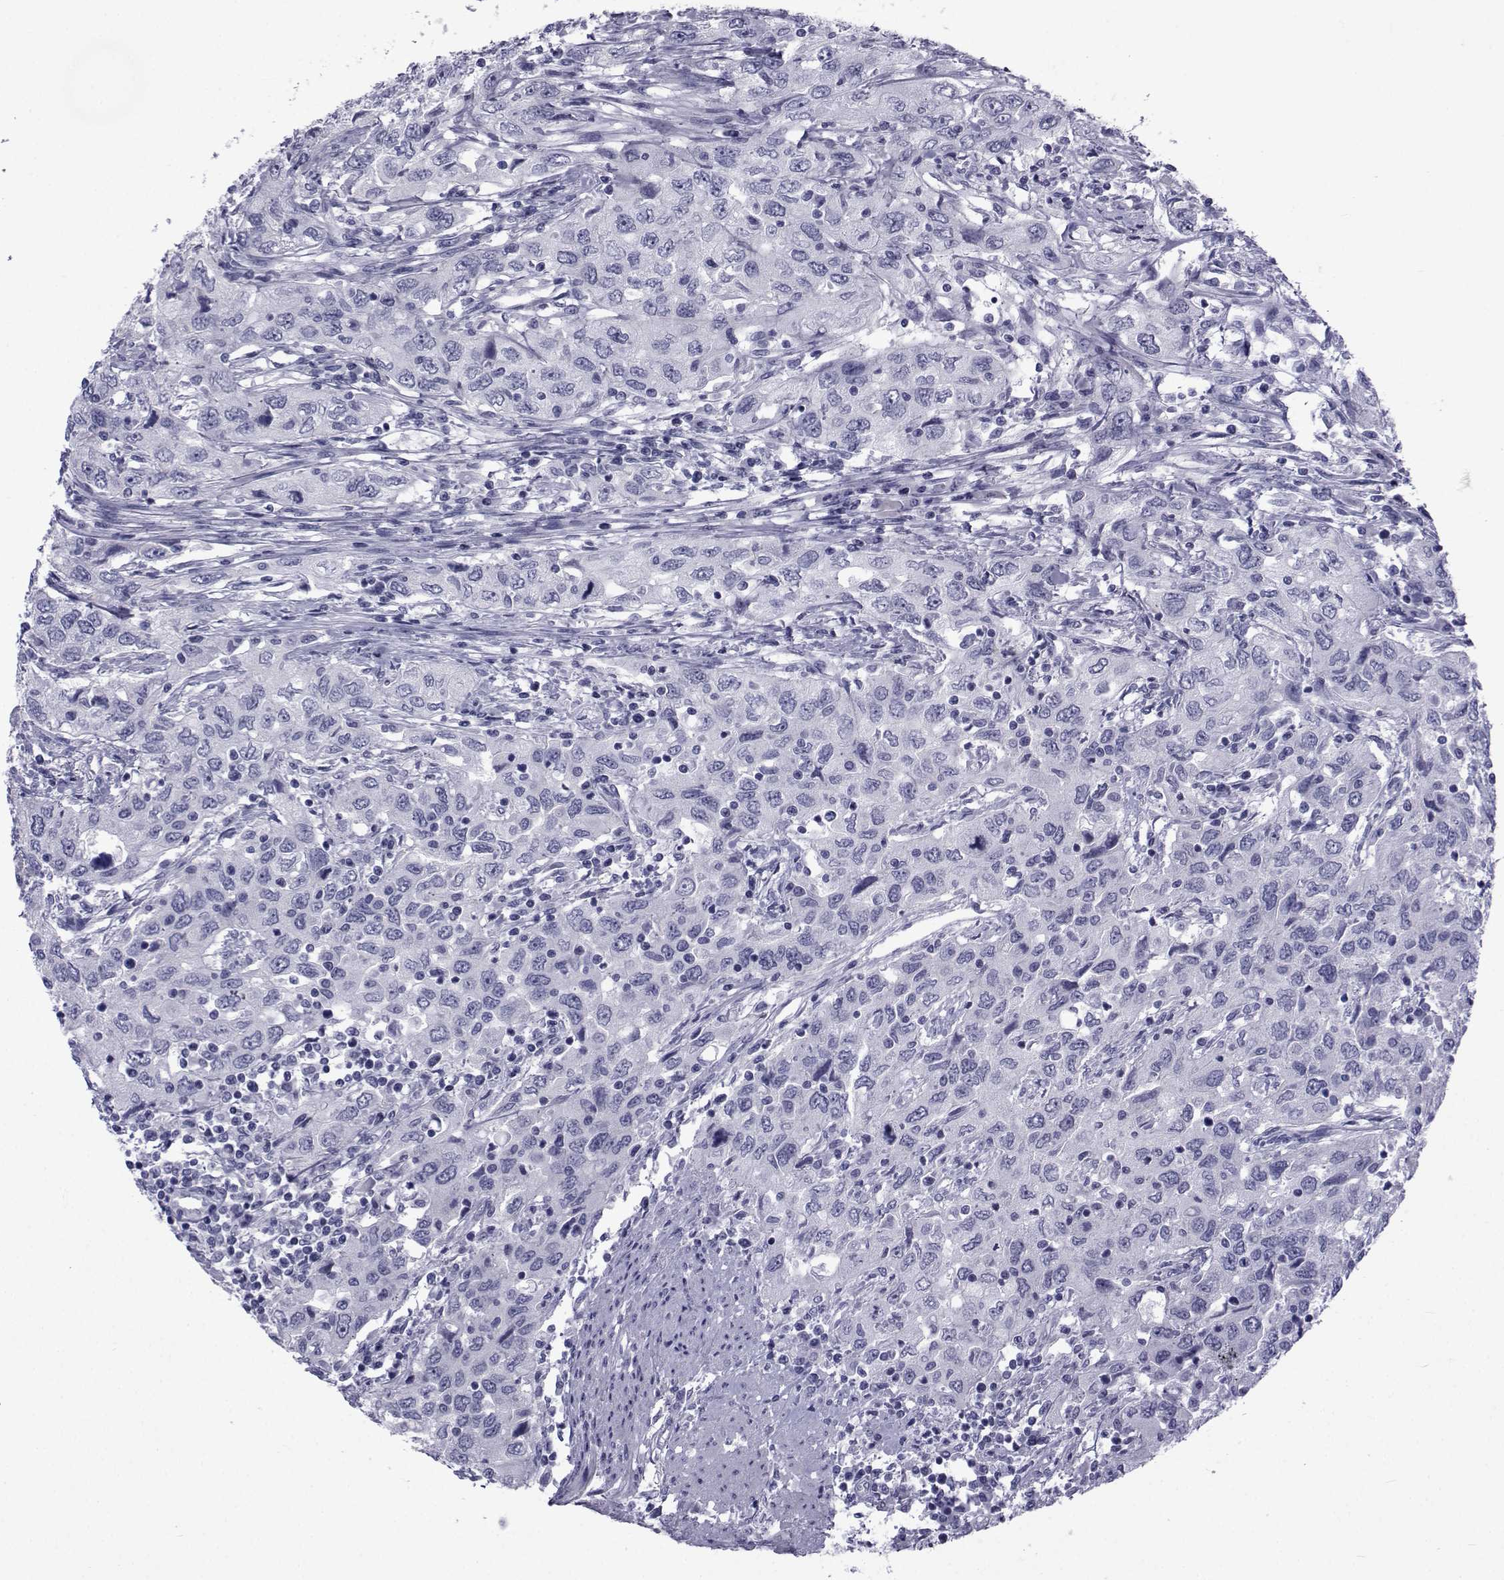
{"staining": {"intensity": "negative", "quantity": "none", "location": "none"}, "tissue": "urothelial cancer", "cell_type": "Tumor cells", "image_type": "cancer", "snomed": [{"axis": "morphology", "description": "Urothelial carcinoma, High grade"}, {"axis": "topography", "description": "Urinary bladder"}], "caption": "High power microscopy image of an immunohistochemistry image of urothelial carcinoma (high-grade), revealing no significant expression in tumor cells.", "gene": "PDE6H", "patient": {"sex": "male", "age": 76}}